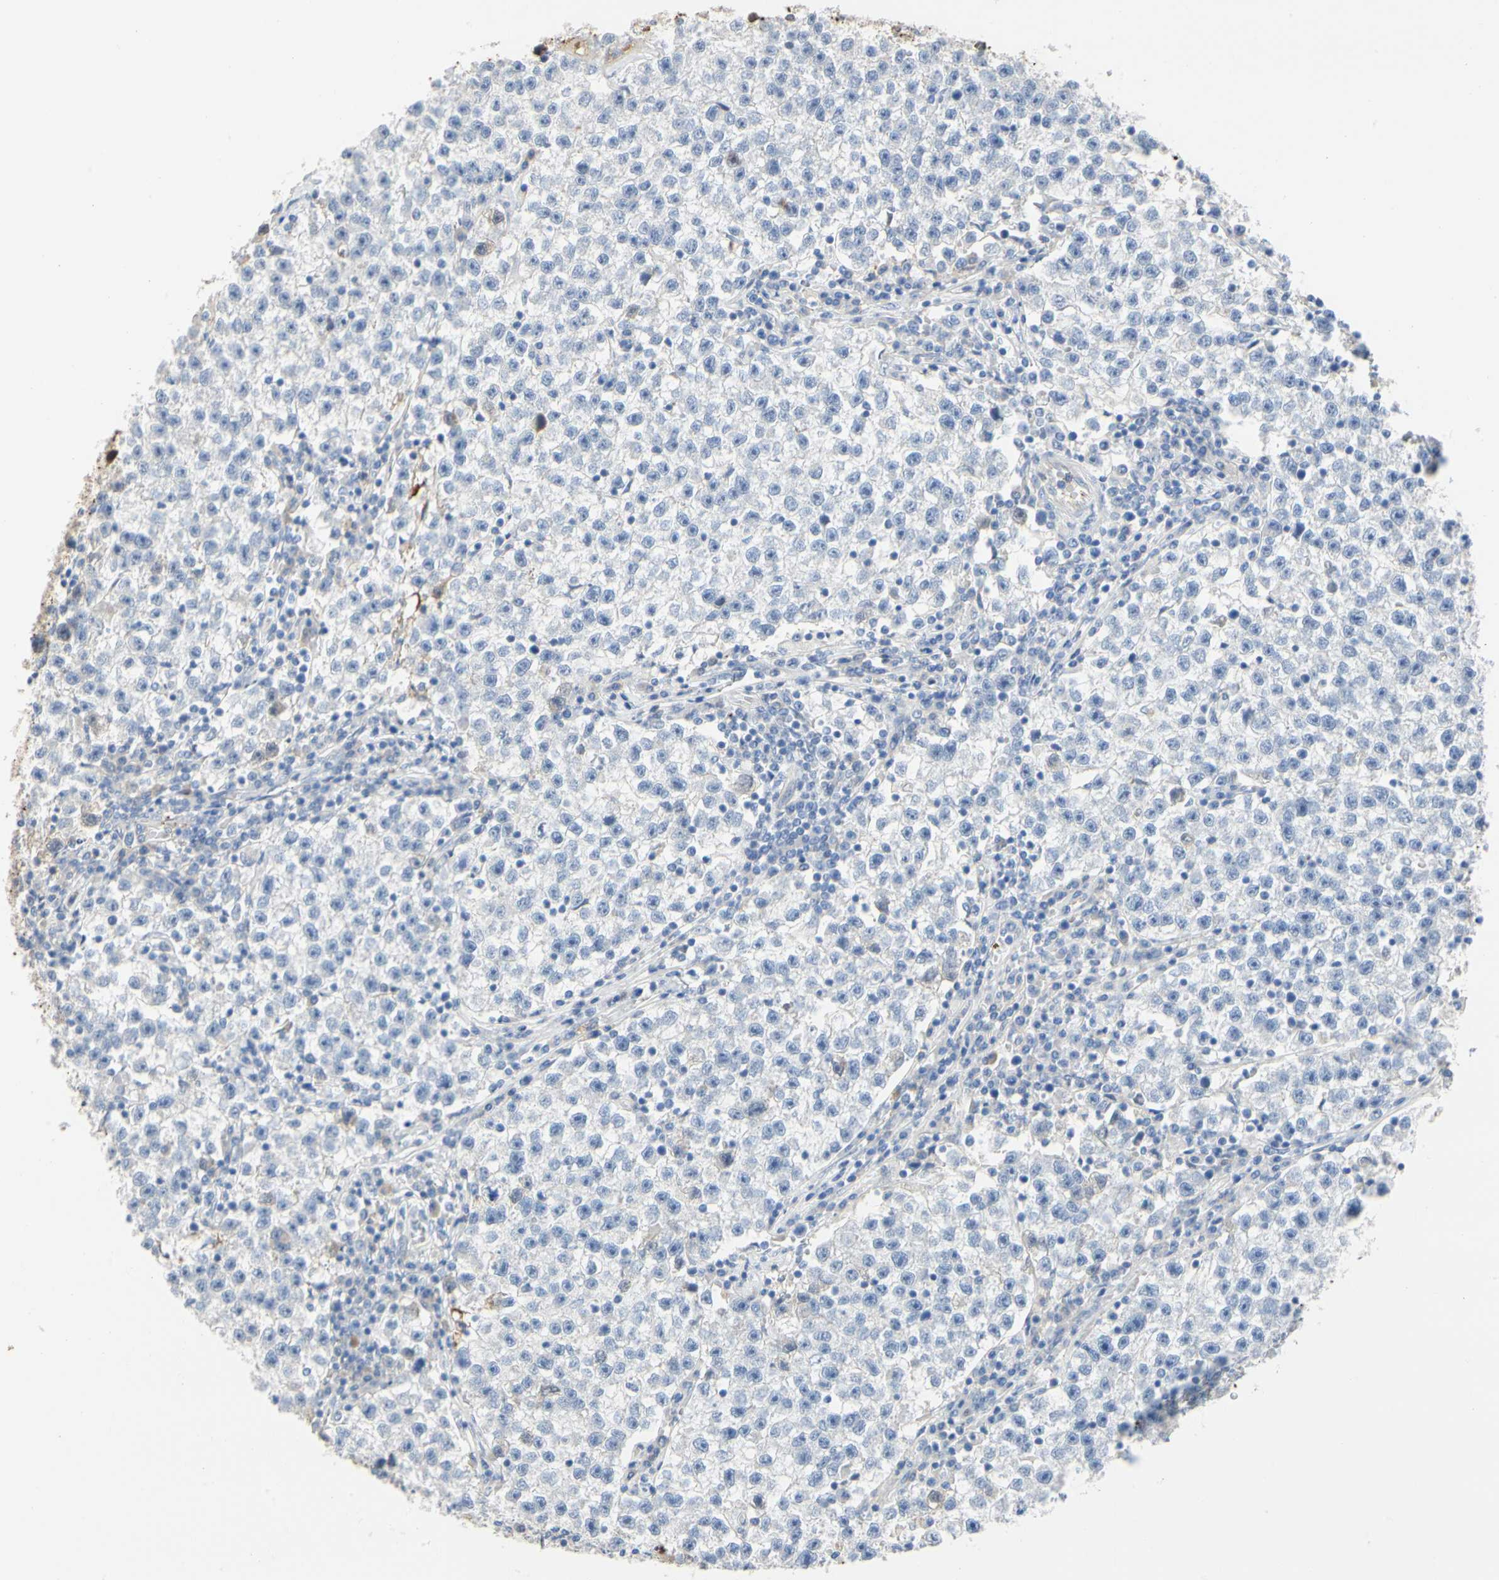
{"staining": {"intensity": "weak", "quantity": "<25%", "location": "cytoplasmic/membranous"}, "tissue": "testis cancer", "cell_type": "Tumor cells", "image_type": "cancer", "snomed": [{"axis": "morphology", "description": "Seminoma, NOS"}, {"axis": "topography", "description": "Testis"}], "caption": "Tumor cells are negative for brown protein staining in testis cancer (seminoma). (DAB immunohistochemistry, high magnification).", "gene": "FGB", "patient": {"sex": "male", "age": 22}}